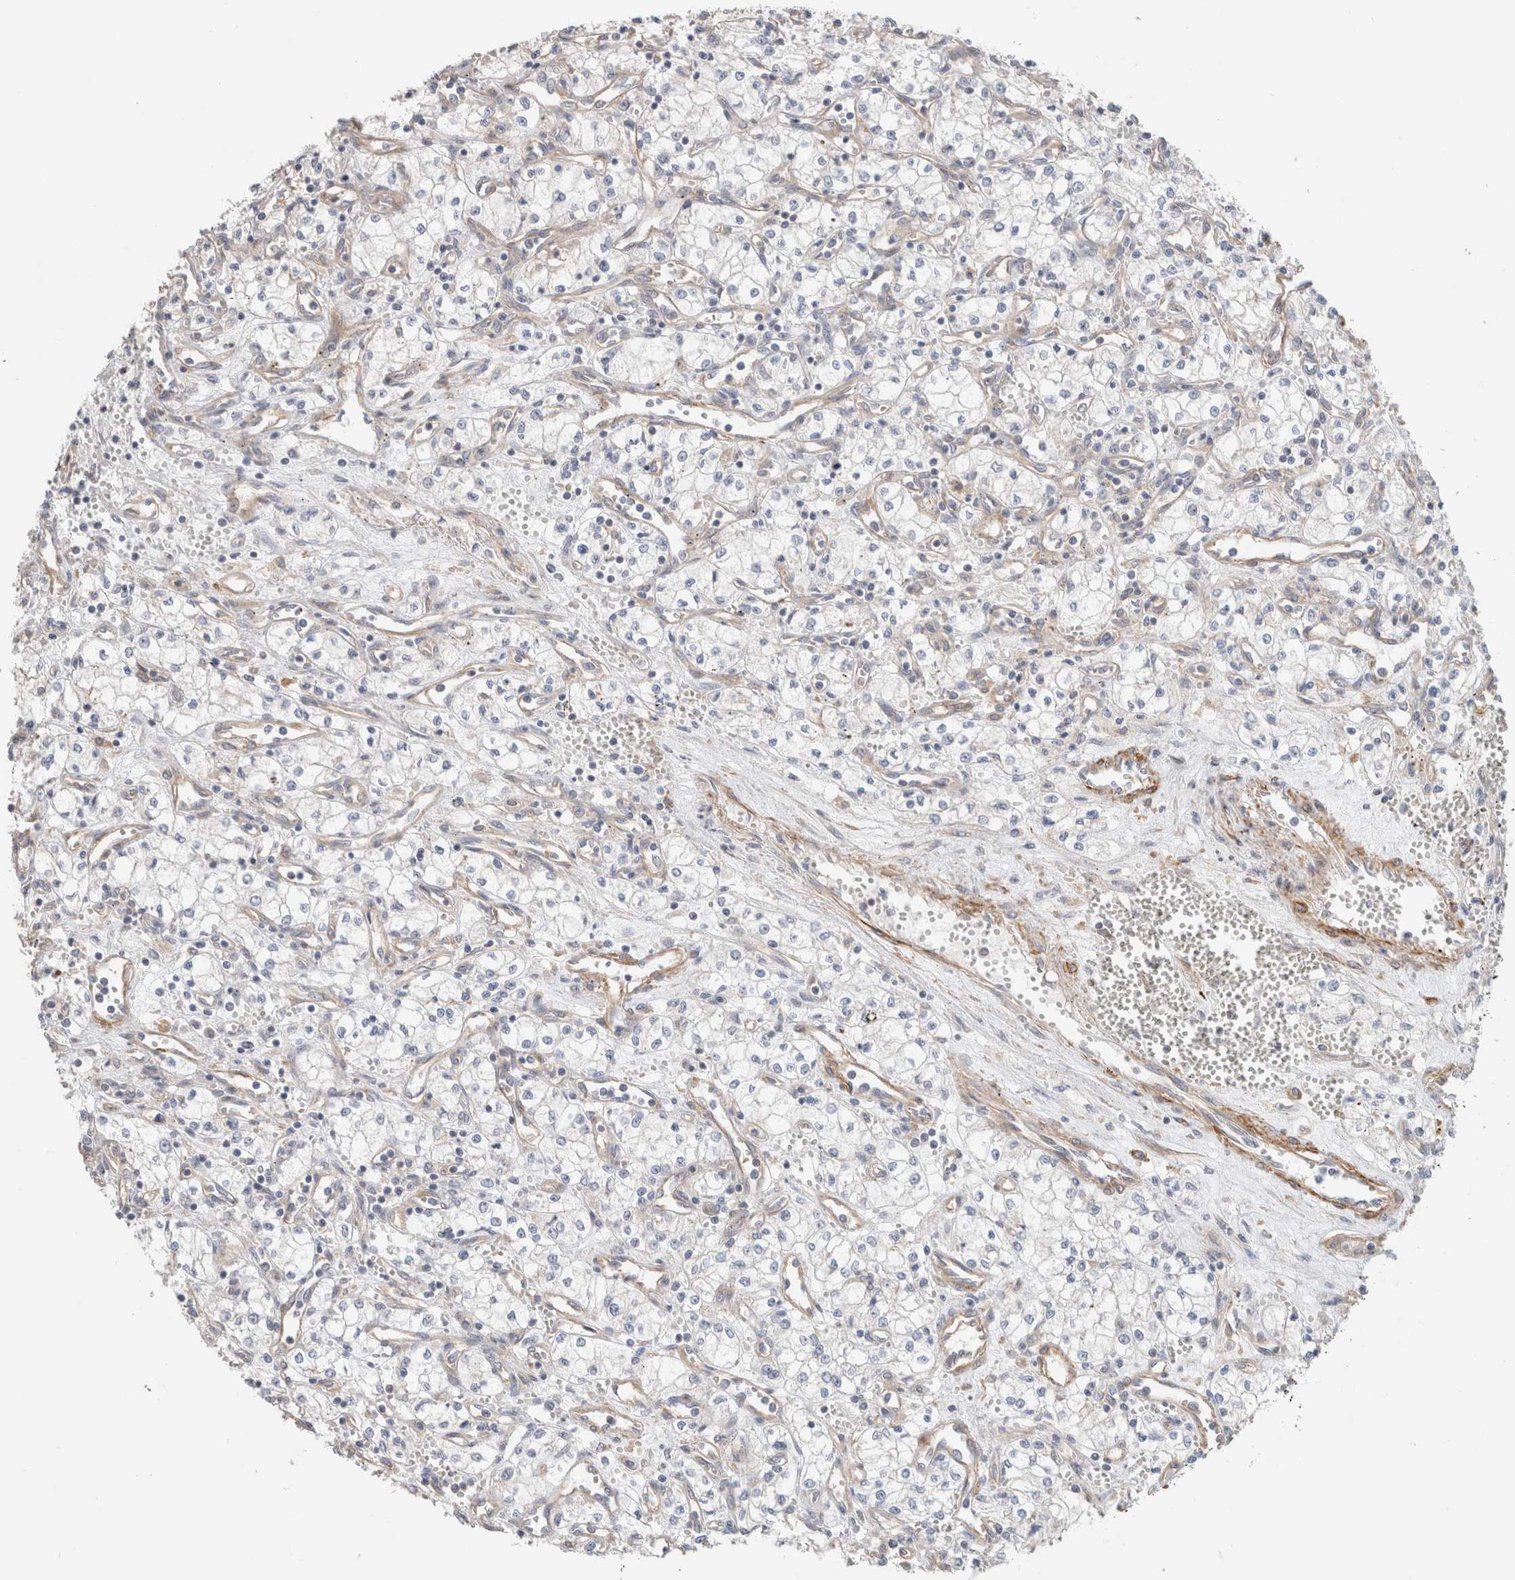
{"staining": {"intensity": "negative", "quantity": "none", "location": "none"}, "tissue": "renal cancer", "cell_type": "Tumor cells", "image_type": "cancer", "snomed": [{"axis": "morphology", "description": "Adenocarcinoma, NOS"}, {"axis": "topography", "description": "Kidney"}], "caption": "Immunohistochemistry (IHC) image of human renal adenocarcinoma stained for a protein (brown), which demonstrates no positivity in tumor cells. (DAB immunohistochemistry (IHC), high magnification).", "gene": "ID3", "patient": {"sex": "male", "age": 59}}